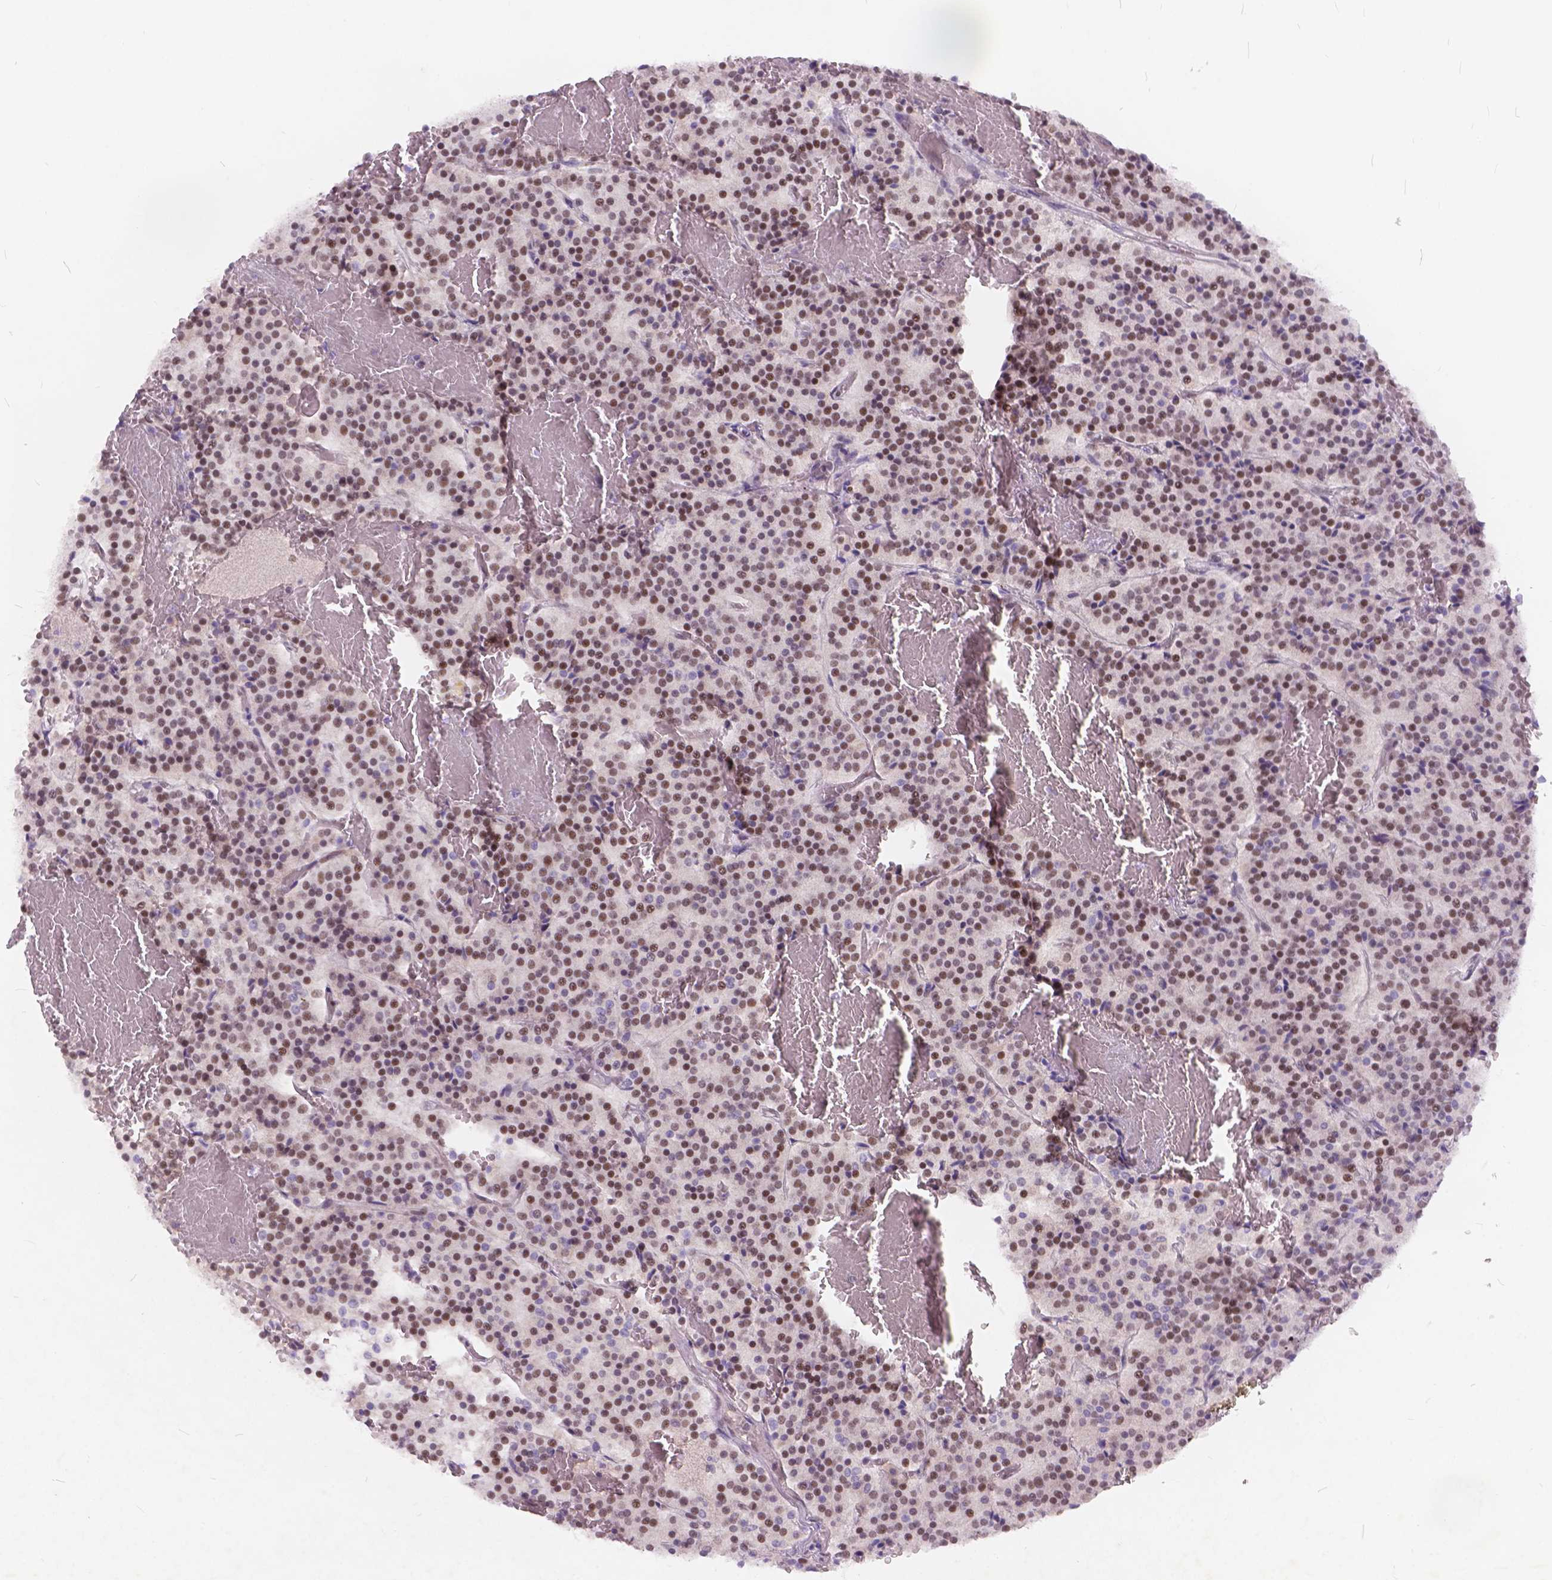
{"staining": {"intensity": "moderate", "quantity": ">75%", "location": "nuclear"}, "tissue": "carcinoid", "cell_type": "Tumor cells", "image_type": "cancer", "snomed": [{"axis": "morphology", "description": "Carcinoid, malignant, NOS"}, {"axis": "topography", "description": "Lung"}], "caption": "Carcinoid (malignant) stained with IHC reveals moderate nuclear positivity in about >75% of tumor cells.", "gene": "FAM53A", "patient": {"sex": "male", "age": 70}}